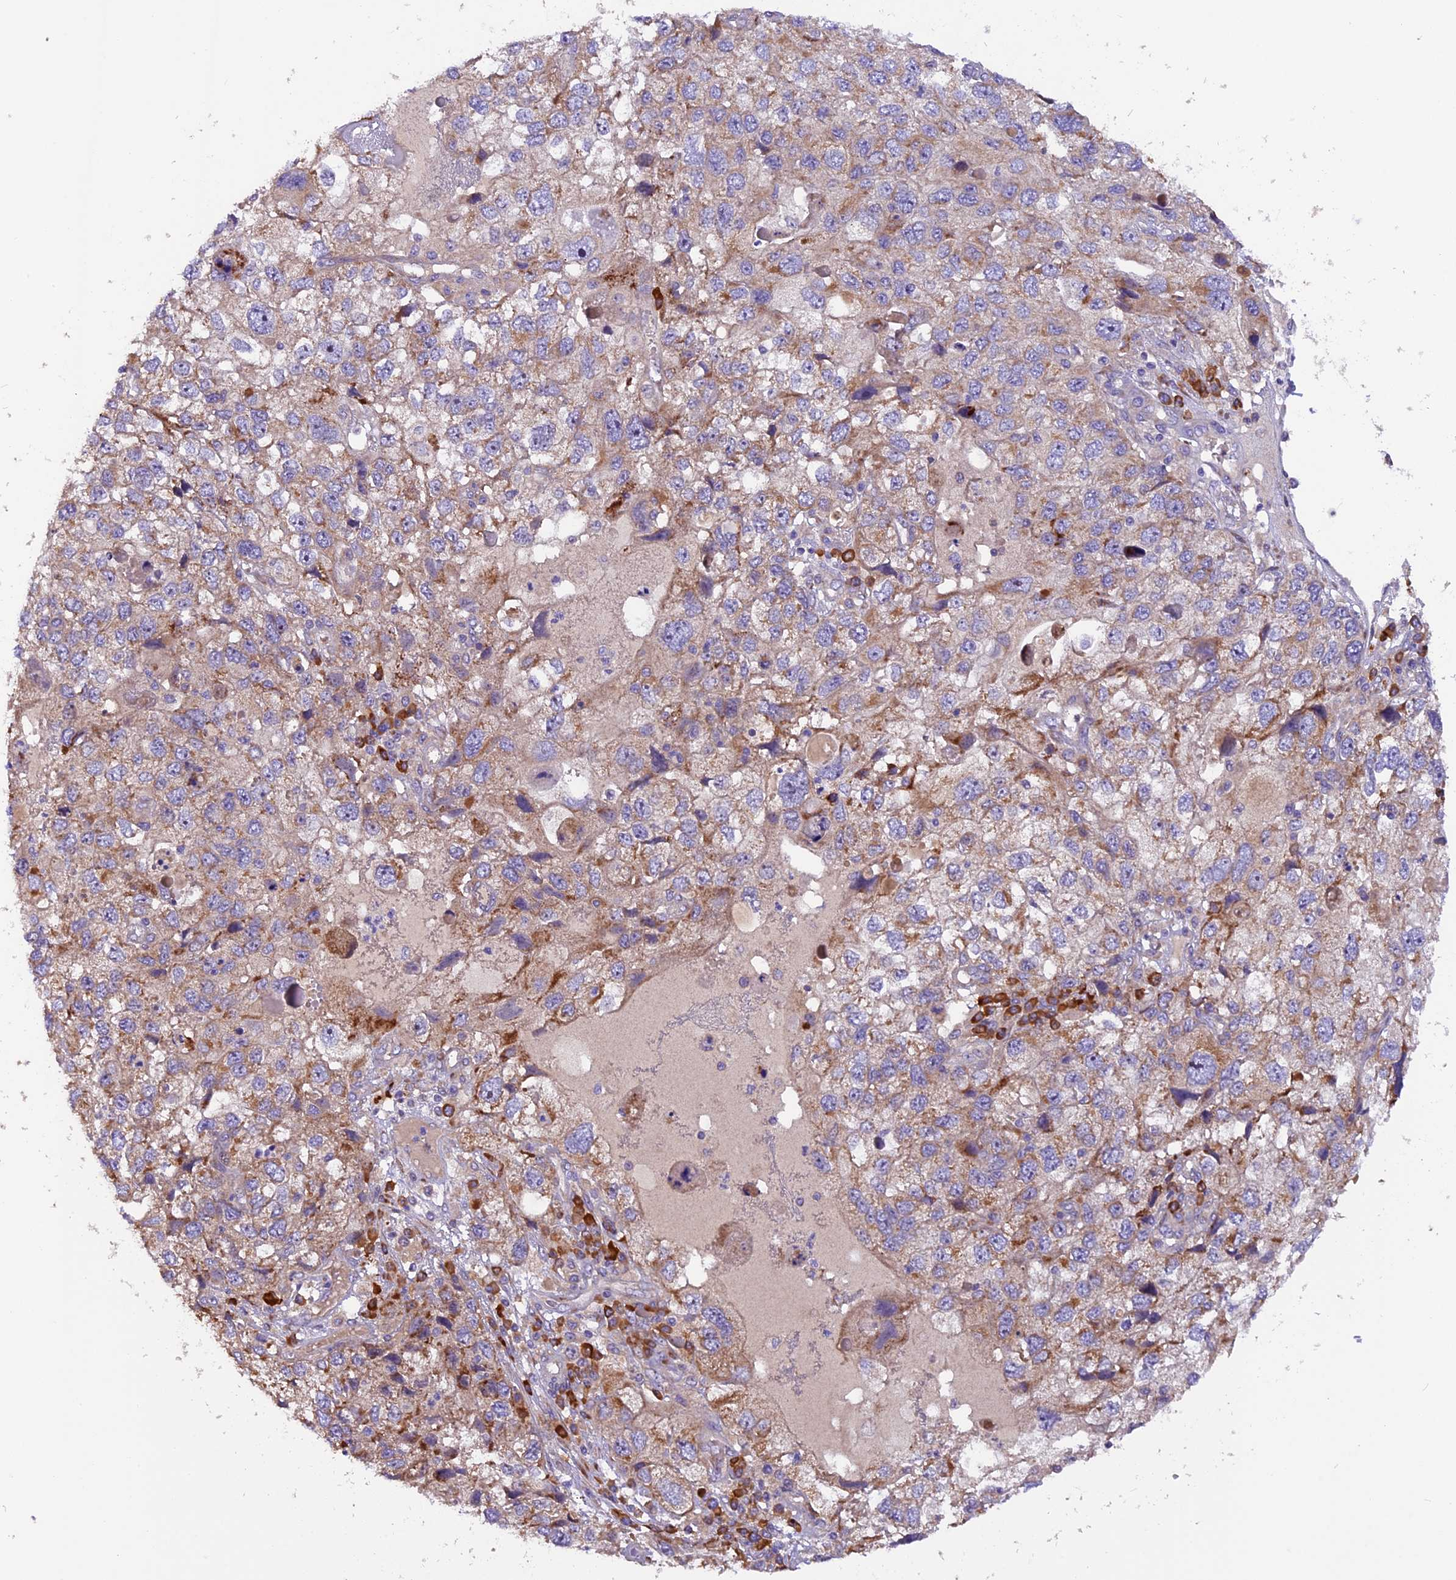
{"staining": {"intensity": "weak", "quantity": "<25%", "location": "cytoplasmic/membranous"}, "tissue": "endometrial cancer", "cell_type": "Tumor cells", "image_type": "cancer", "snomed": [{"axis": "morphology", "description": "Adenocarcinoma, NOS"}, {"axis": "topography", "description": "Endometrium"}], "caption": "This is an IHC histopathology image of human adenocarcinoma (endometrial). There is no staining in tumor cells.", "gene": "FRY", "patient": {"sex": "female", "age": 49}}